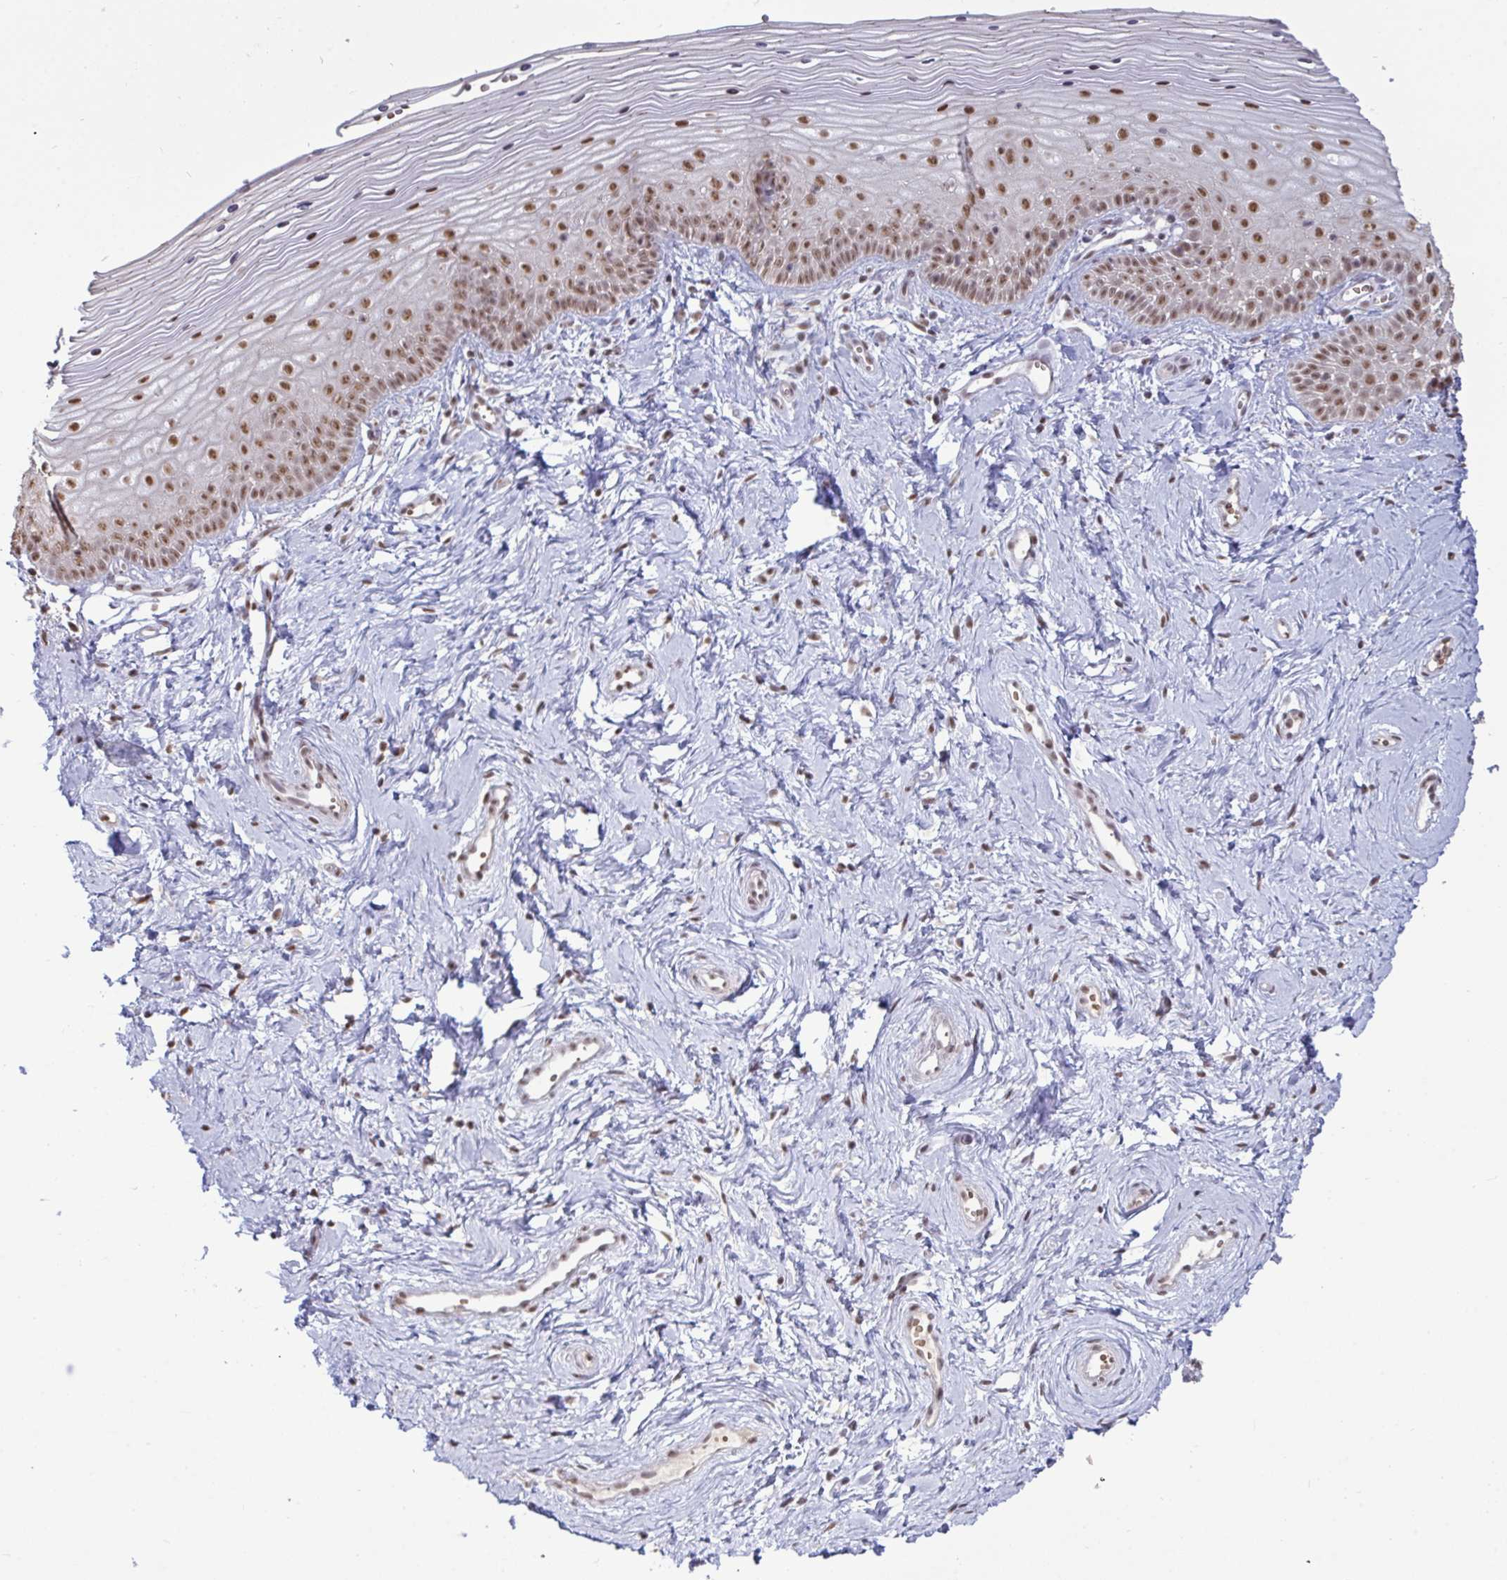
{"staining": {"intensity": "moderate", "quantity": ">75%", "location": "nuclear"}, "tissue": "vagina", "cell_type": "Squamous epithelial cells", "image_type": "normal", "snomed": [{"axis": "morphology", "description": "Normal tissue, NOS"}, {"axis": "topography", "description": "Vagina"}], "caption": "A high-resolution photomicrograph shows immunohistochemistry staining of benign vagina, which reveals moderate nuclear positivity in about >75% of squamous epithelial cells.", "gene": "PUF60", "patient": {"sex": "female", "age": 38}}